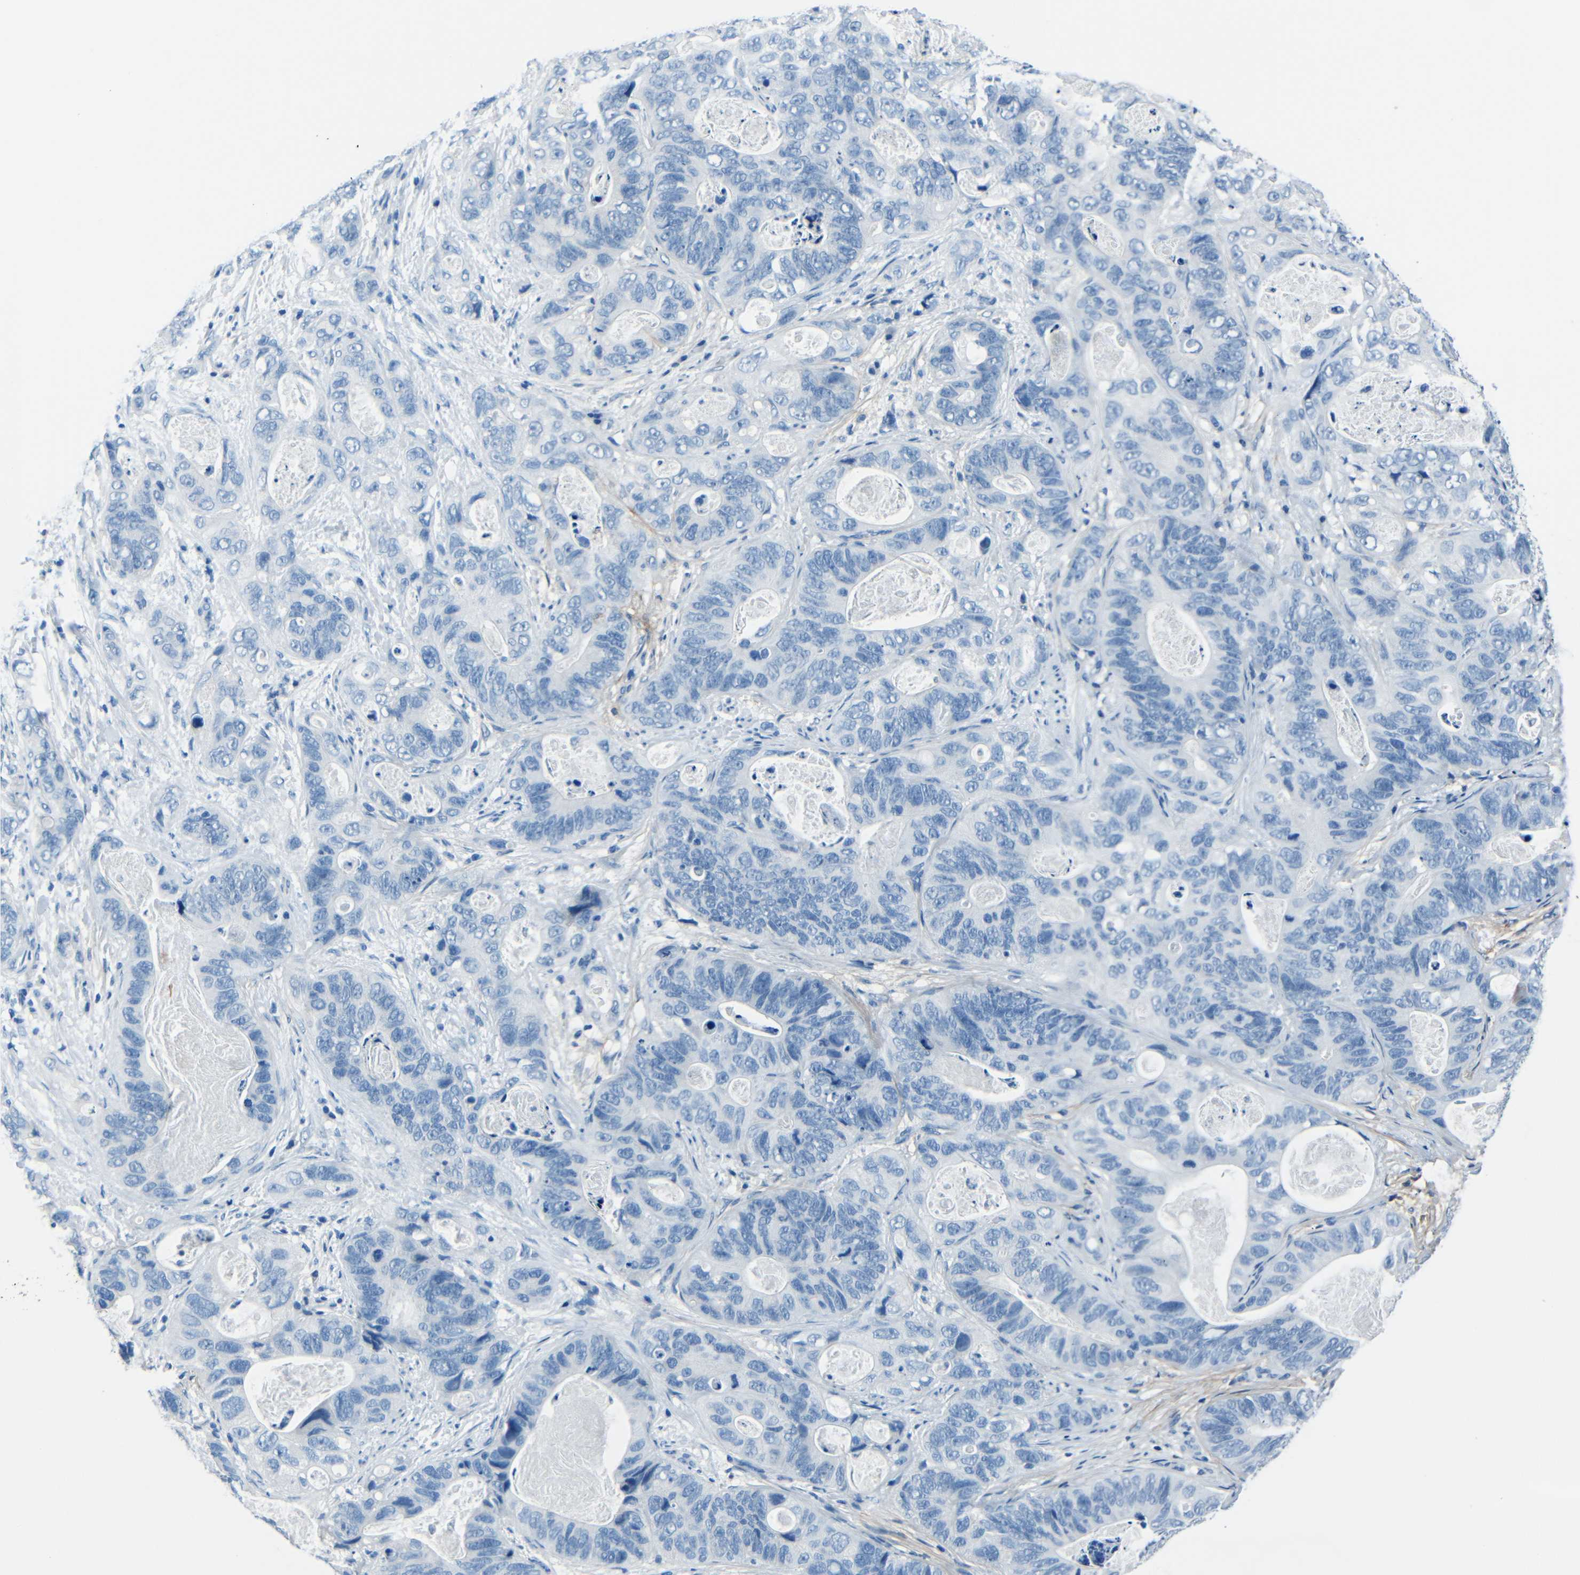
{"staining": {"intensity": "negative", "quantity": "none", "location": "none"}, "tissue": "stomach cancer", "cell_type": "Tumor cells", "image_type": "cancer", "snomed": [{"axis": "morphology", "description": "Adenocarcinoma, NOS"}, {"axis": "topography", "description": "Stomach"}], "caption": "Immunohistochemical staining of adenocarcinoma (stomach) exhibits no significant staining in tumor cells.", "gene": "FBN2", "patient": {"sex": "female", "age": 89}}